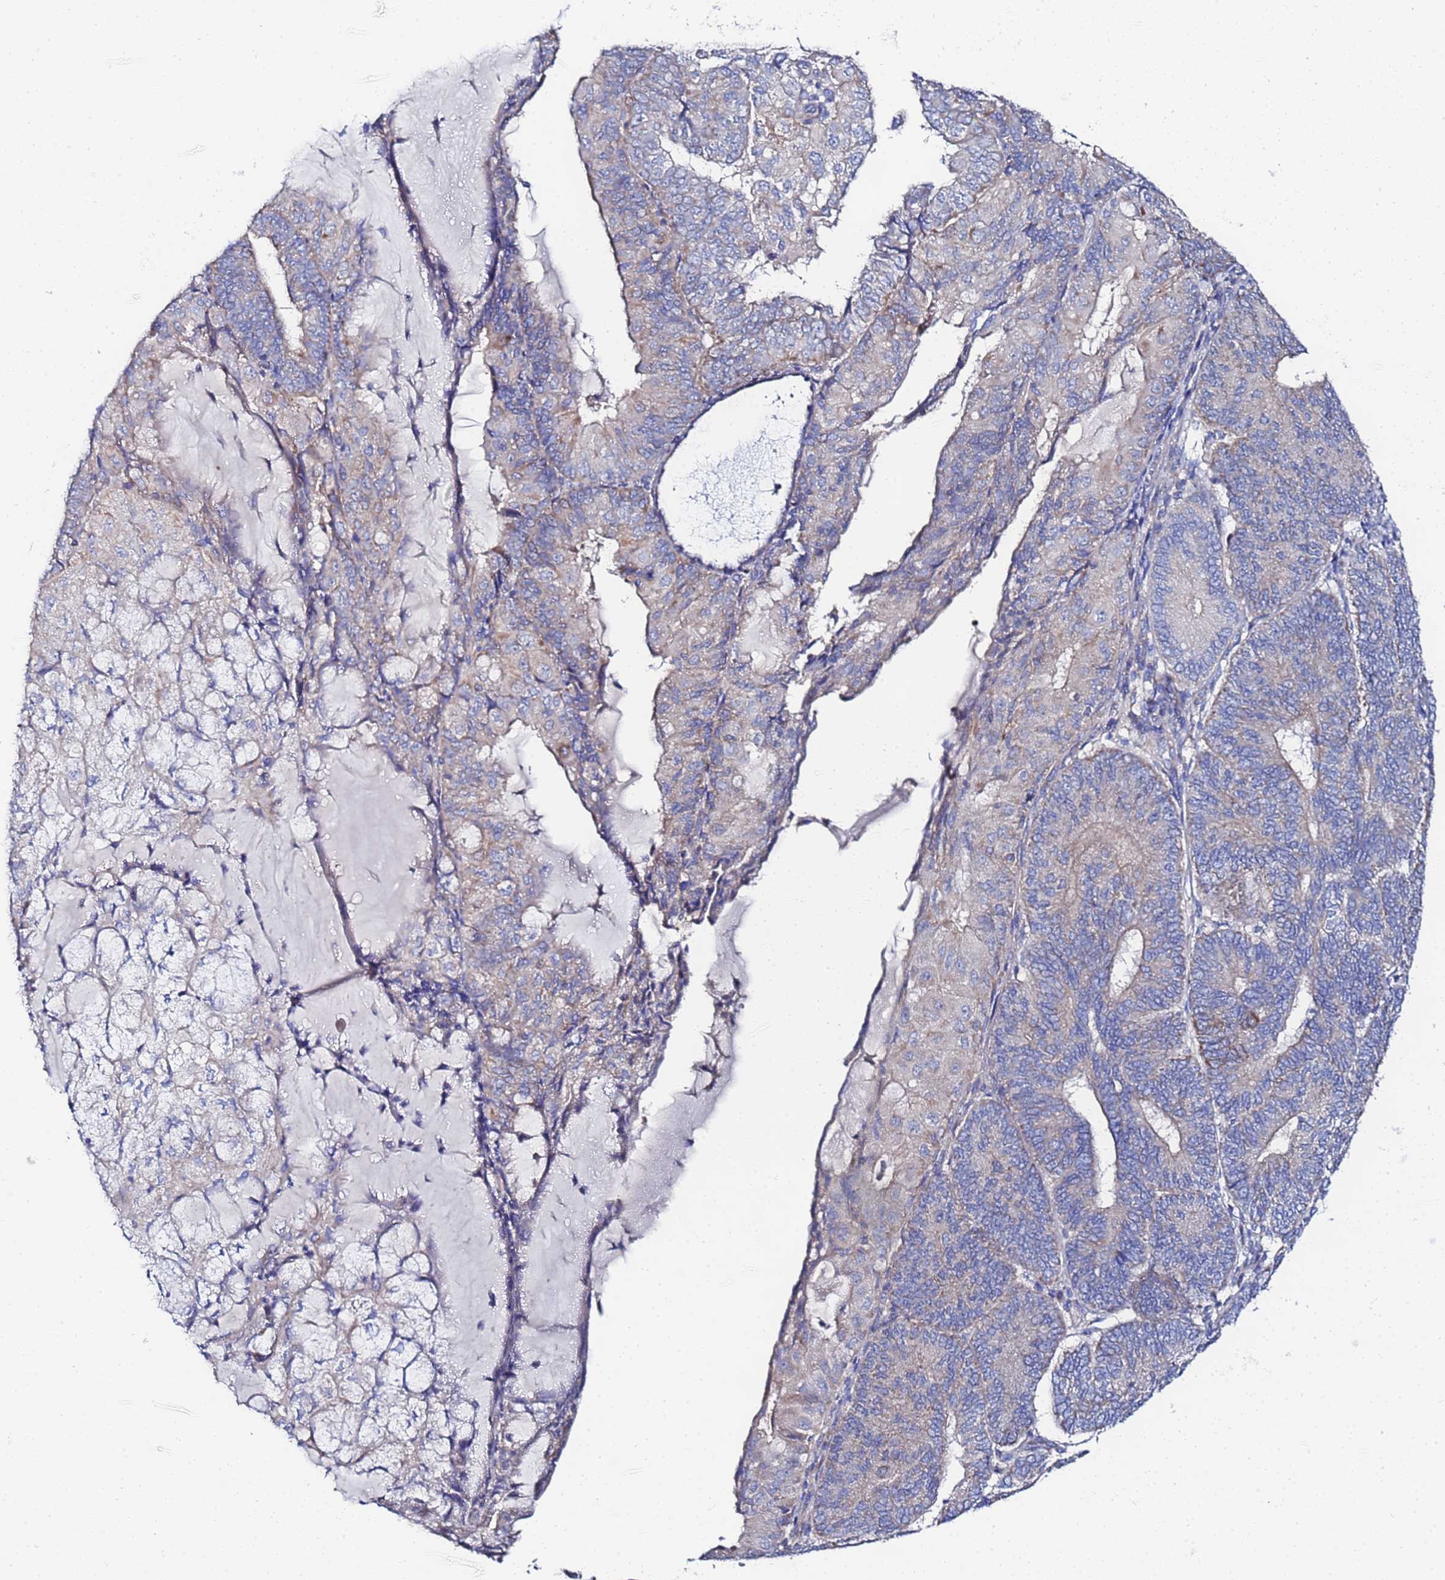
{"staining": {"intensity": "negative", "quantity": "none", "location": "none"}, "tissue": "endometrial cancer", "cell_type": "Tumor cells", "image_type": "cancer", "snomed": [{"axis": "morphology", "description": "Adenocarcinoma, NOS"}, {"axis": "topography", "description": "Endometrium"}], "caption": "A micrograph of human adenocarcinoma (endometrial) is negative for staining in tumor cells.", "gene": "FAHD2A", "patient": {"sex": "female", "age": 81}}